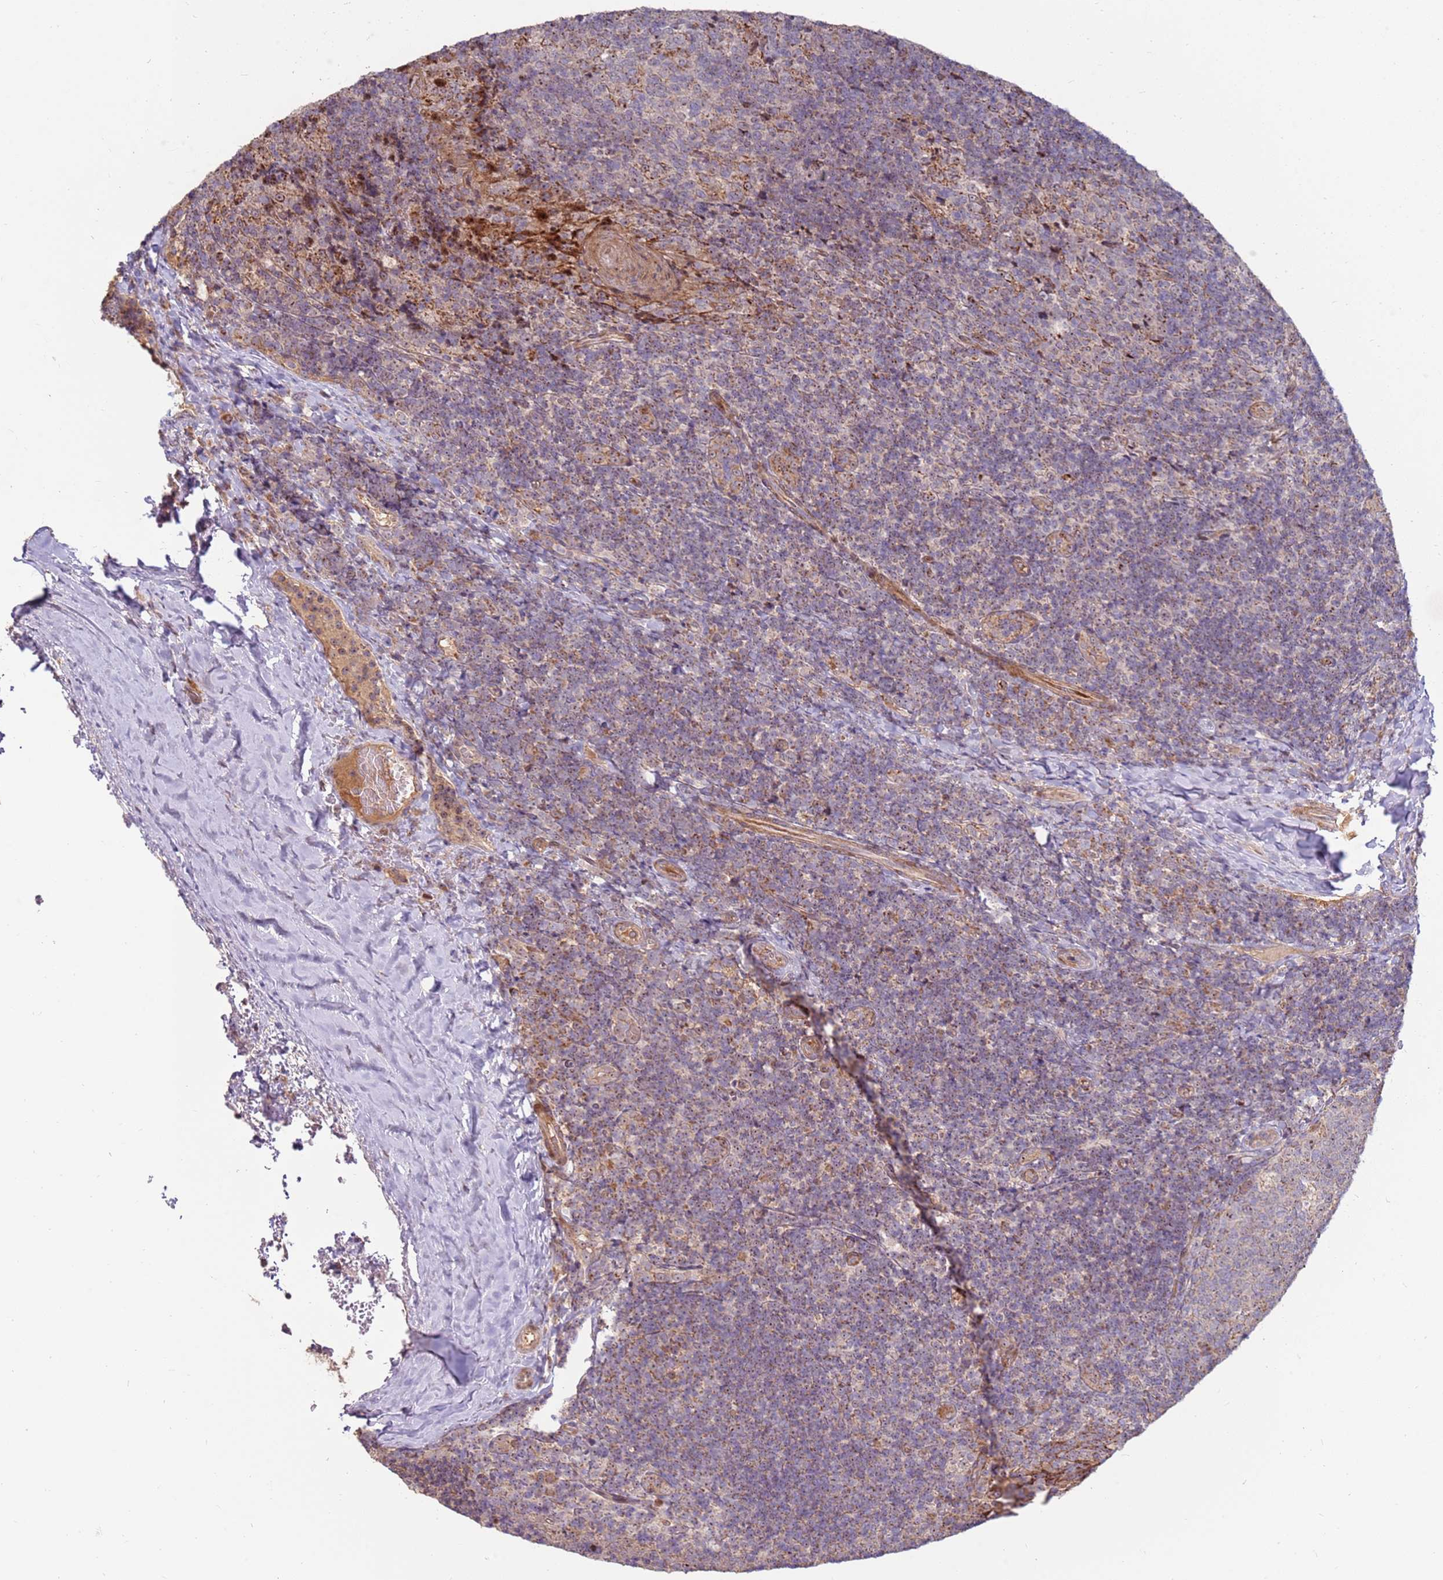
{"staining": {"intensity": "weak", "quantity": "25%-75%", "location": "cytoplasmic/membranous"}, "tissue": "tonsil", "cell_type": "Germinal center cells", "image_type": "normal", "snomed": [{"axis": "morphology", "description": "Normal tissue, NOS"}, {"axis": "topography", "description": "Tonsil"}], "caption": "Germinal center cells exhibit weak cytoplasmic/membranous positivity in approximately 25%-75% of cells in benign tonsil. (Brightfield microscopy of DAB IHC at high magnification).", "gene": "KIF25", "patient": {"sex": "male", "age": 17}}